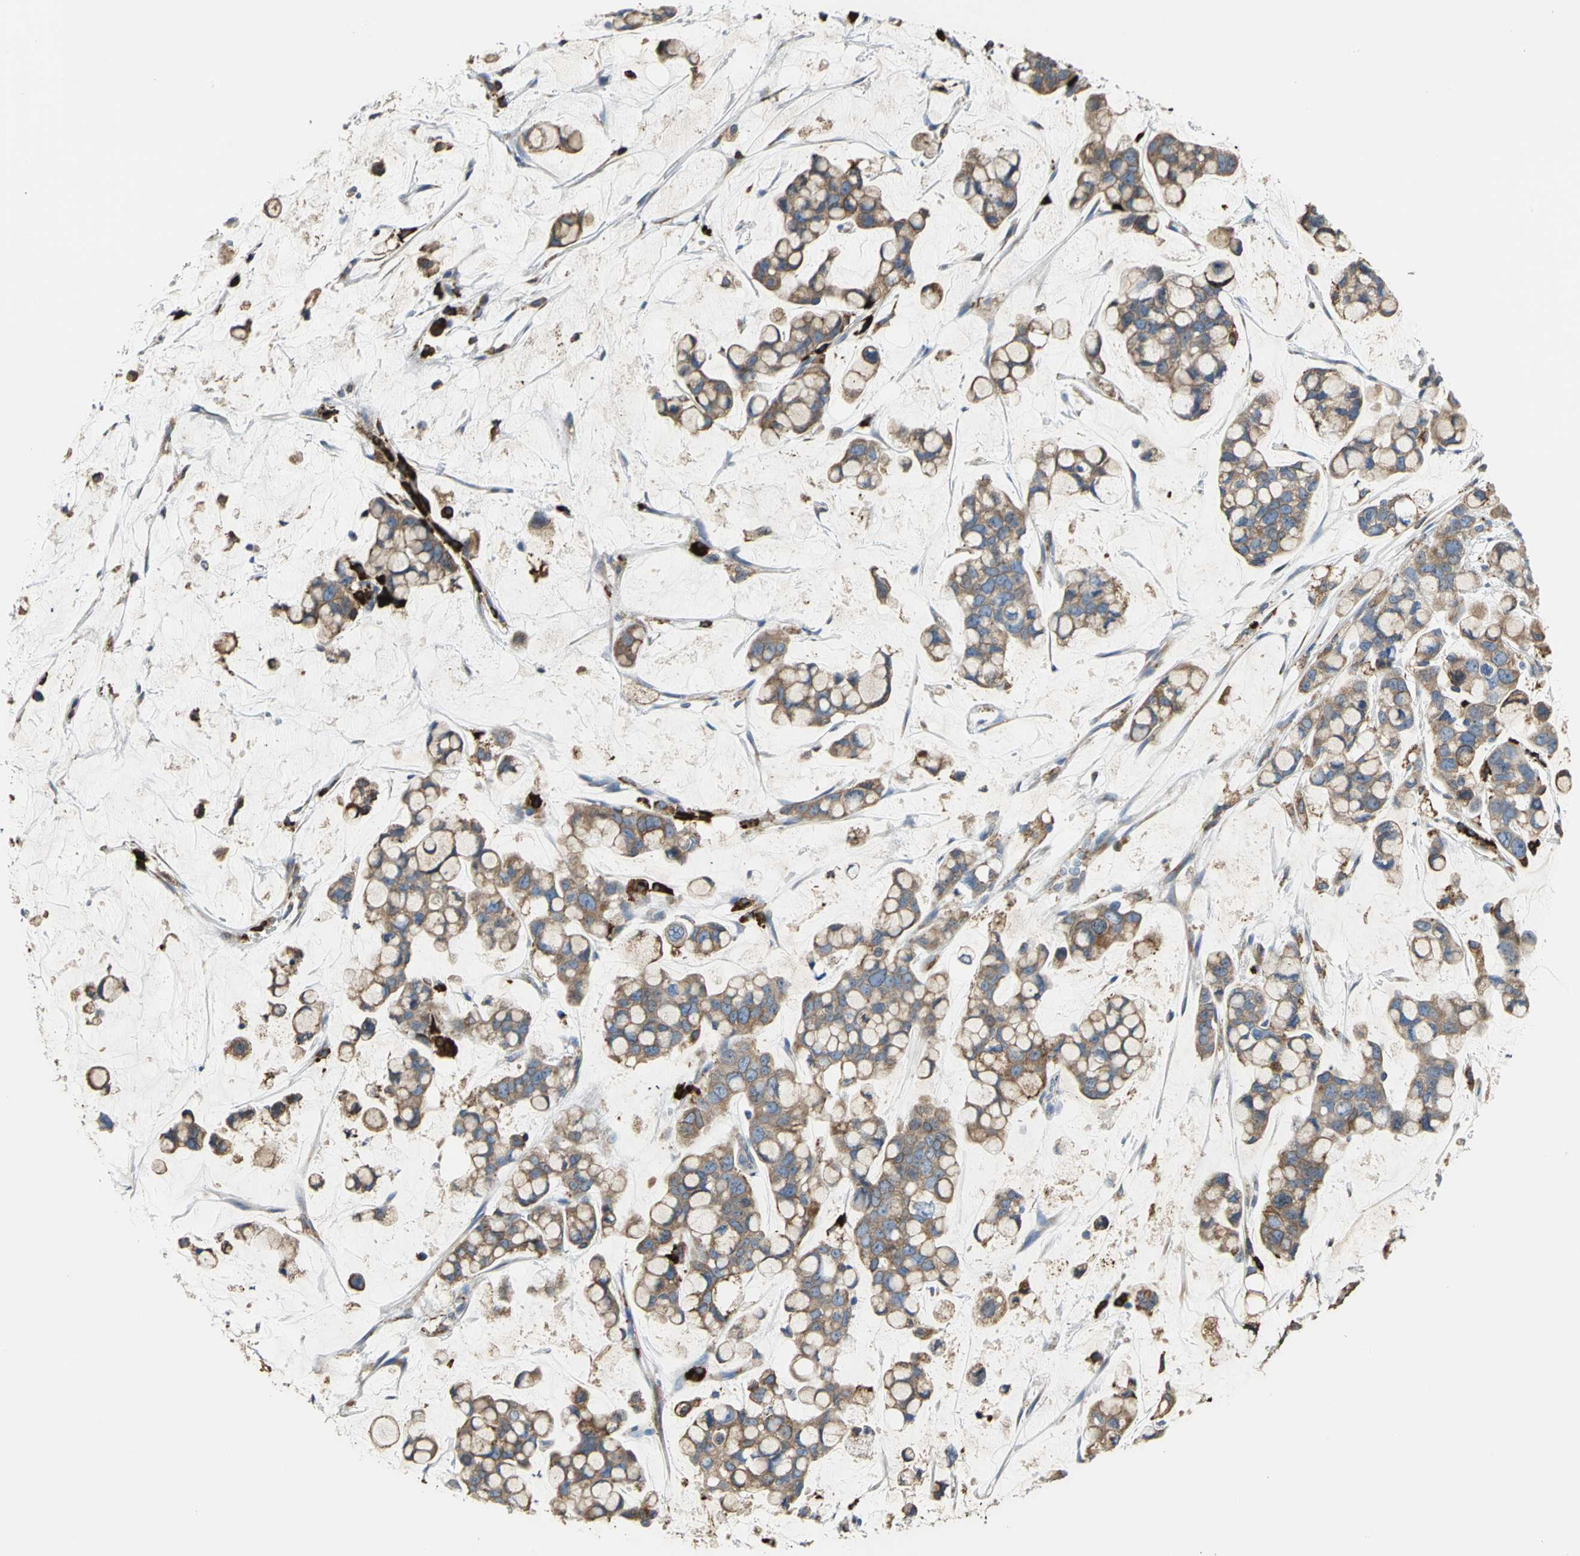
{"staining": {"intensity": "moderate", "quantity": ">75%", "location": "cytoplasmic/membranous"}, "tissue": "stomach cancer", "cell_type": "Tumor cells", "image_type": "cancer", "snomed": [{"axis": "morphology", "description": "Adenocarcinoma, NOS"}, {"axis": "topography", "description": "Stomach, lower"}], "caption": "Moderate cytoplasmic/membranous expression for a protein is present in approximately >75% of tumor cells of stomach cancer using IHC.", "gene": "SDF2L1", "patient": {"sex": "male", "age": 84}}